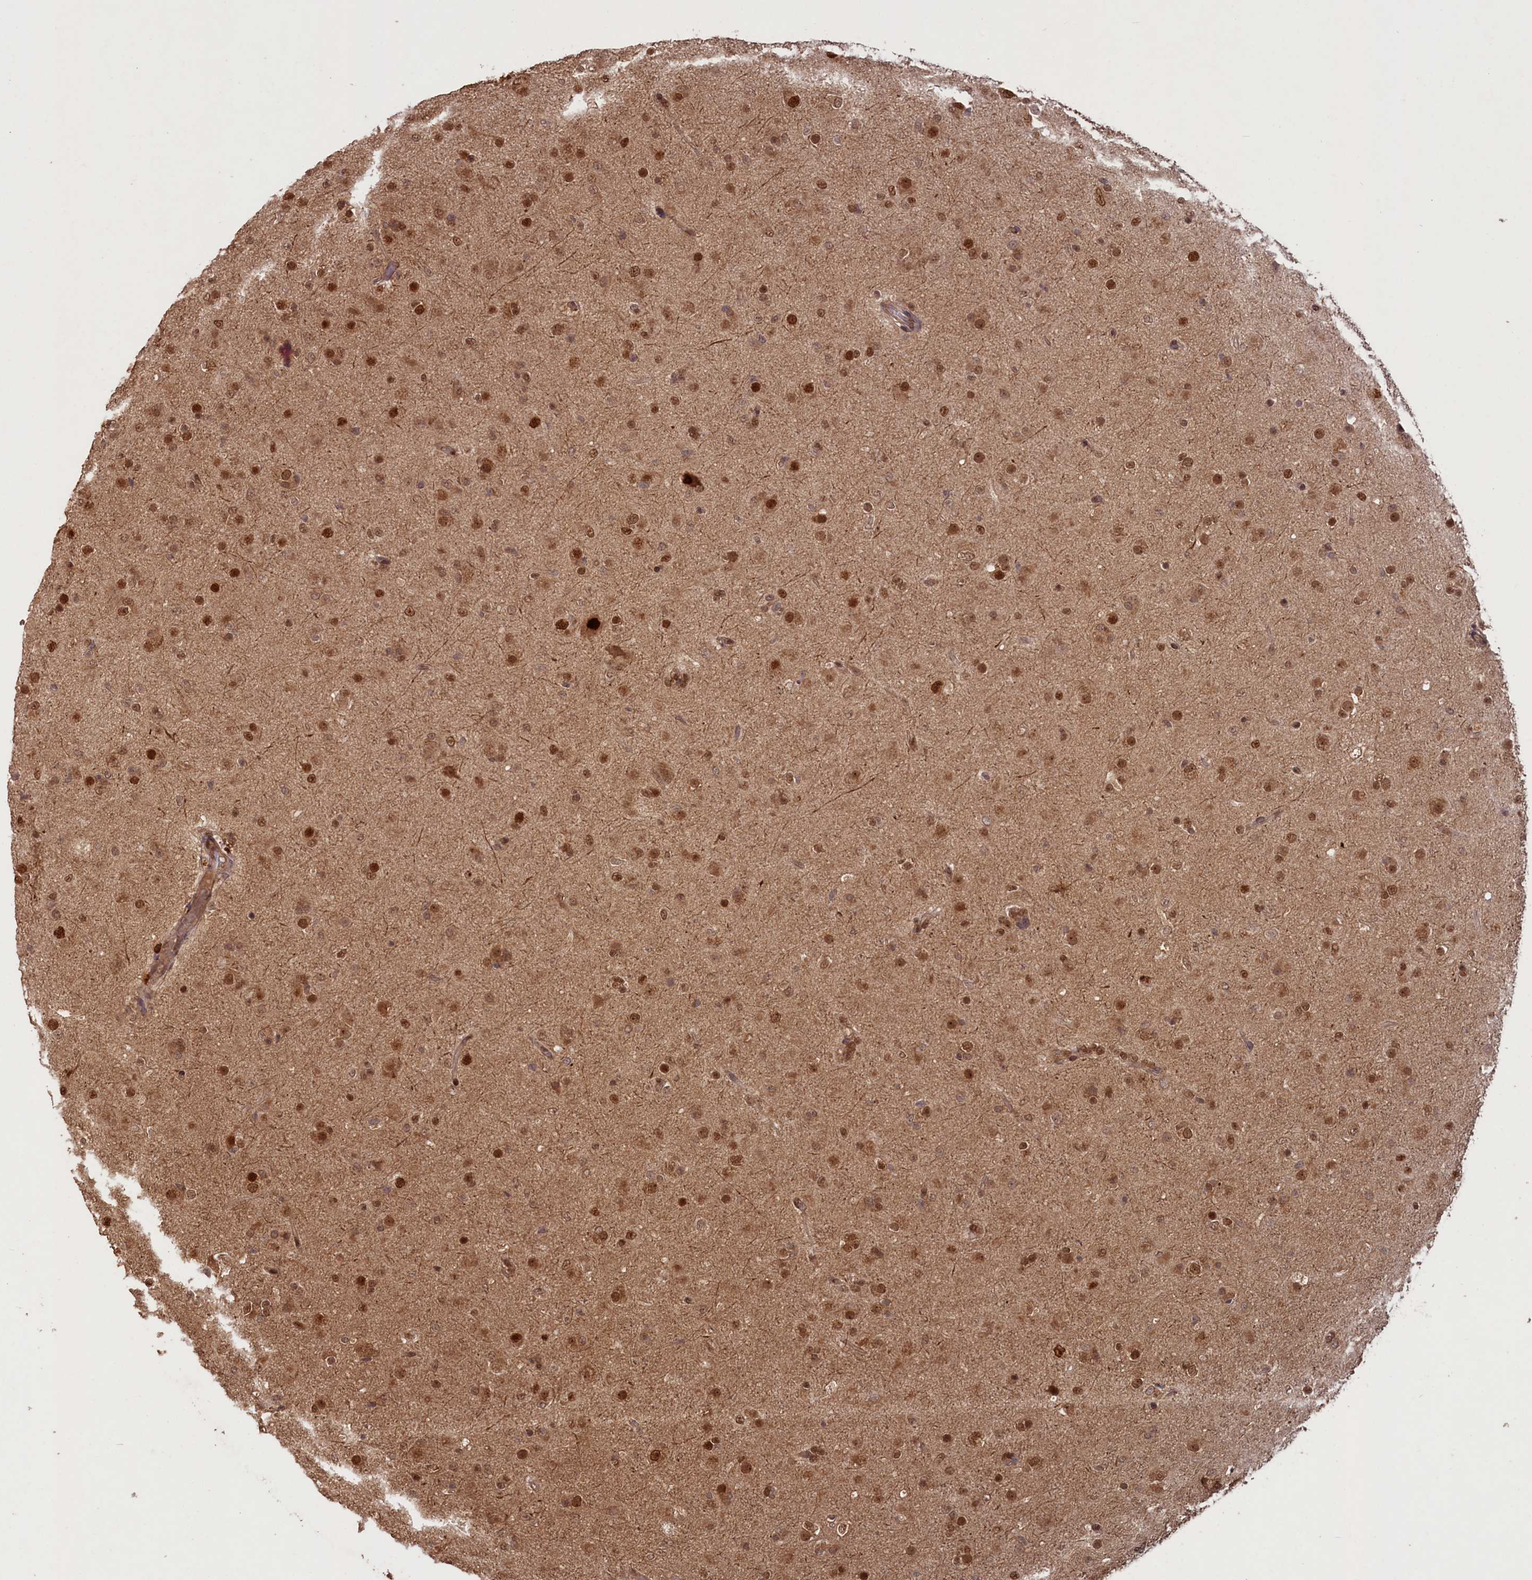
{"staining": {"intensity": "moderate", "quantity": ">75%", "location": "nuclear"}, "tissue": "glioma", "cell_type": "Tumor cells", "image_type": "cancer", "snomed": [{"axis": "morphology", "description": "Glioma, malignant, Low grade"}, {"axis": "topography", "description": "Brain"}], "caption": "Approximately >75% of tumor cells in malignant glioma (low-grade) exhibit moderate nuclear protein staining as visualized by brown immunohistochemical staining.", "gene": "NAE1", "patient": {"sex": "male", "age": 65}}